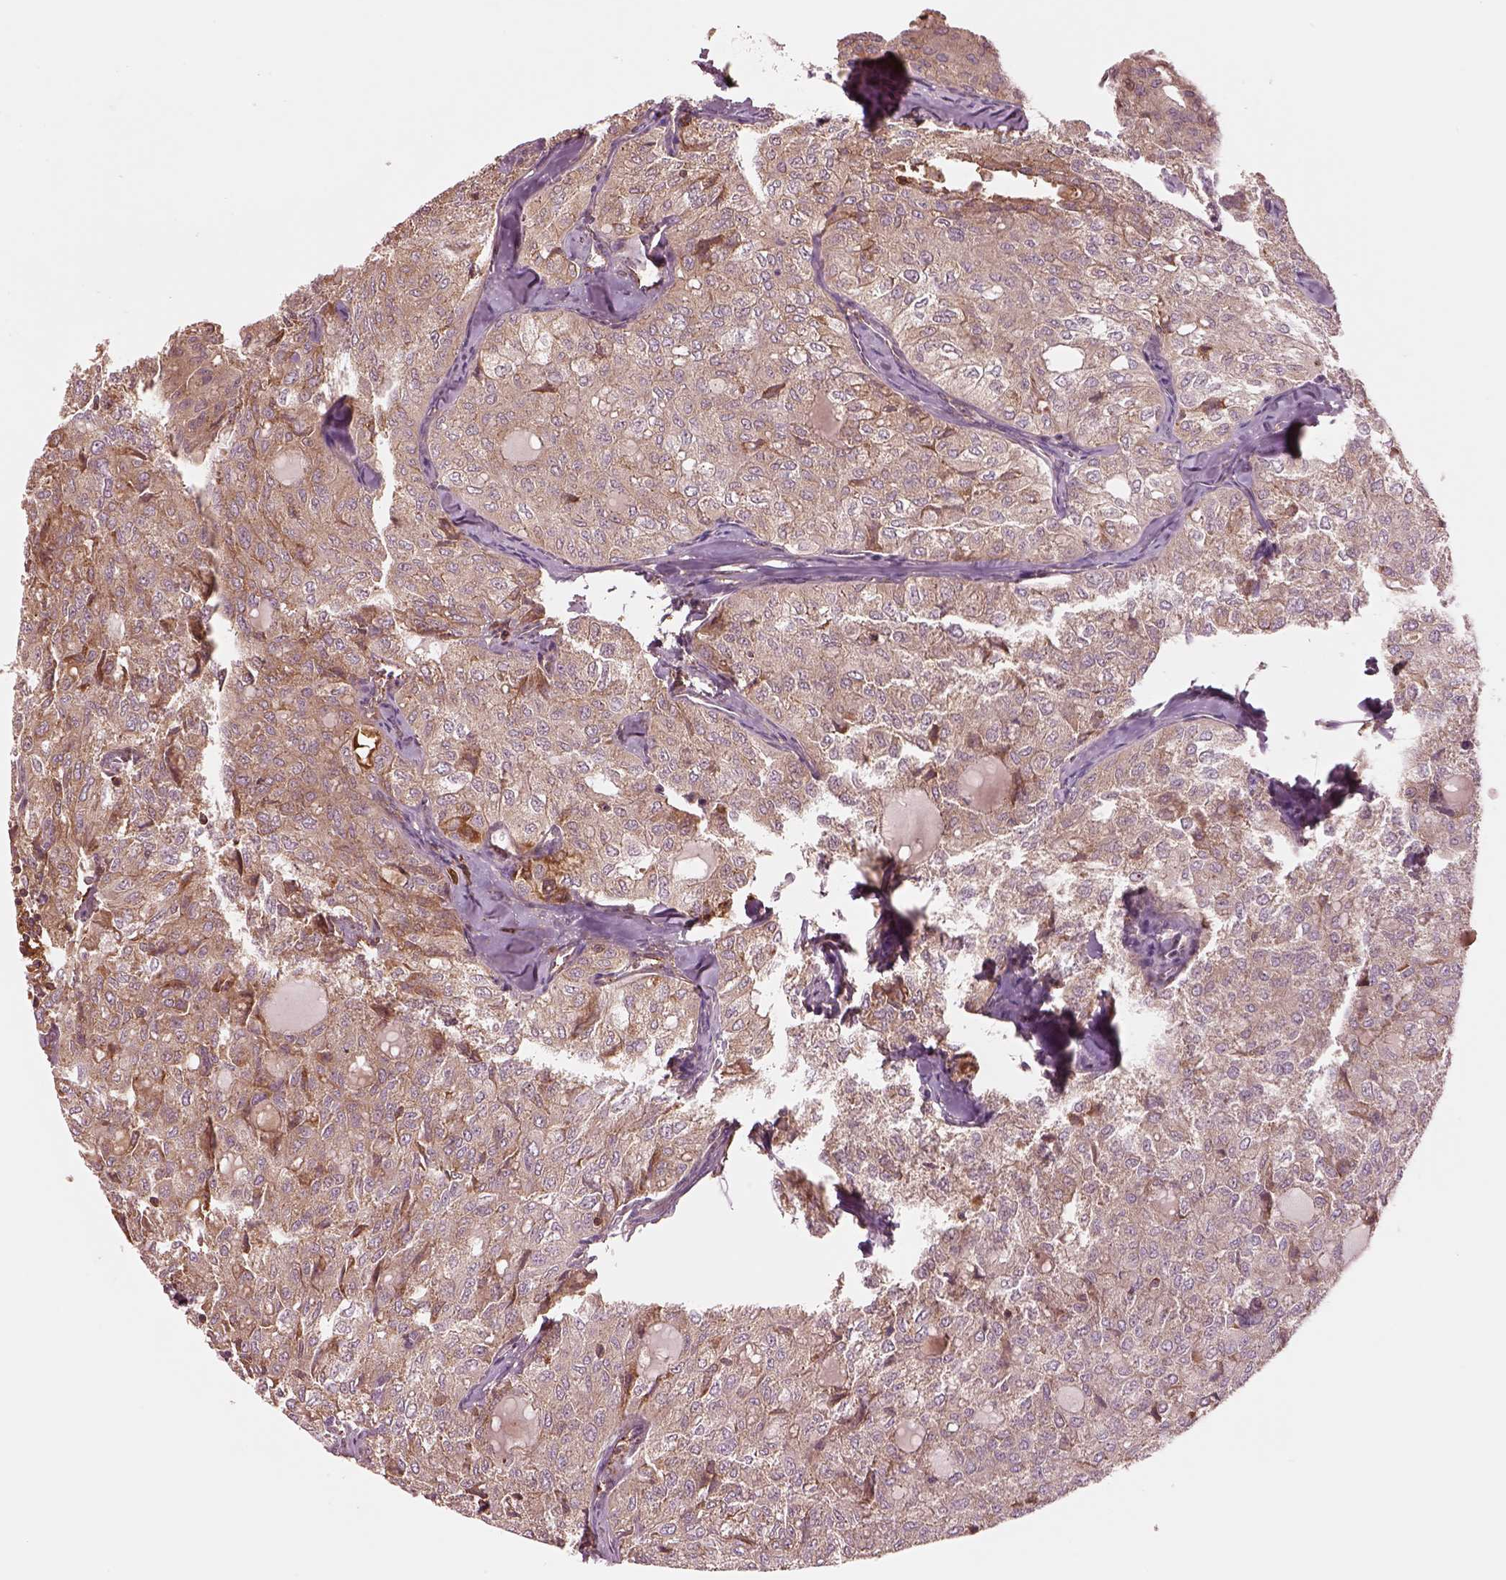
{"staining": {"intensity": "moderate", "quantity": "<25%", "location": "cytoplasmic/membranous"}, "tissue": "thyroid cancer", "cell_type": "Tumor cells", "image_type": "cancer", "snomed": [{"axis": "morphology", "description": "Follicular adenoma carcinoma, NOS"}, {"axis": "topography", "description": "Thyroid gland"}], "caption": "Immunohistochemical staining of thyroid follicular adenoma carcinoma displays low levels of moderate cytoplasmic/membranous protein staining in about <25% of tumor cells.", "gene": "ASCC2", "patient": {"sex": "male", "age": 75}}